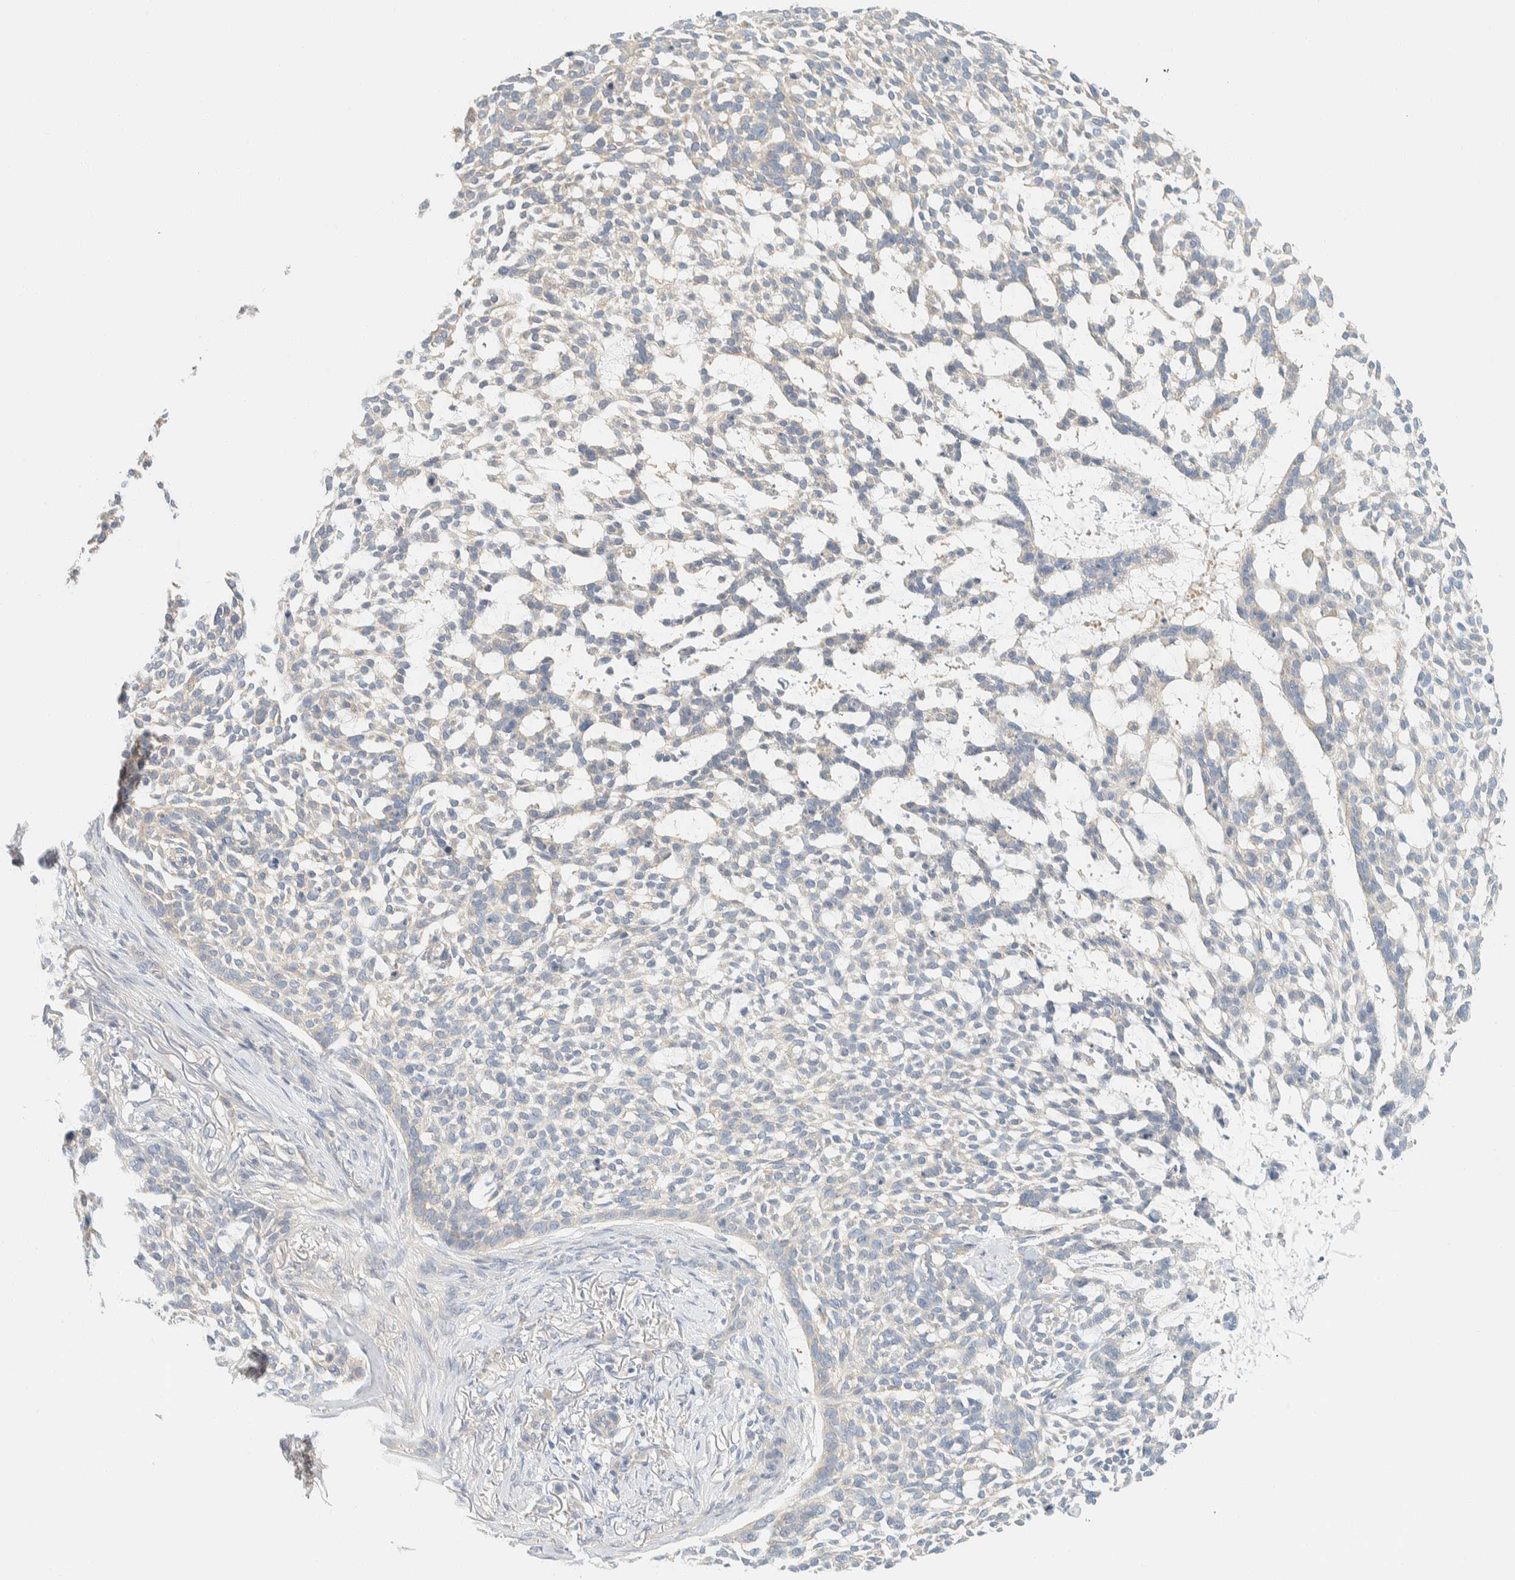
{"staining": {"intensity": "negative", "quantity": "none", "location": "none"}, "tissue": "skin cancer", "cell_type": "Tumor cells", "image_type": "cancer", "snomed": [{"axis": "morphology", "description": "Basal cell carcinoma"}, {"axis": "topography", "description": "Skin"}], "caption": "The micrograph shows no significant positivity in tumor cells of skin basal cell carcinoma. (DAB (3,3'-diaminobenzidine) IHC with hematoxylin counter stain).", "gene": "PTGES3L-AARSD1", "patient": {"sex": "female", "age": 64}}